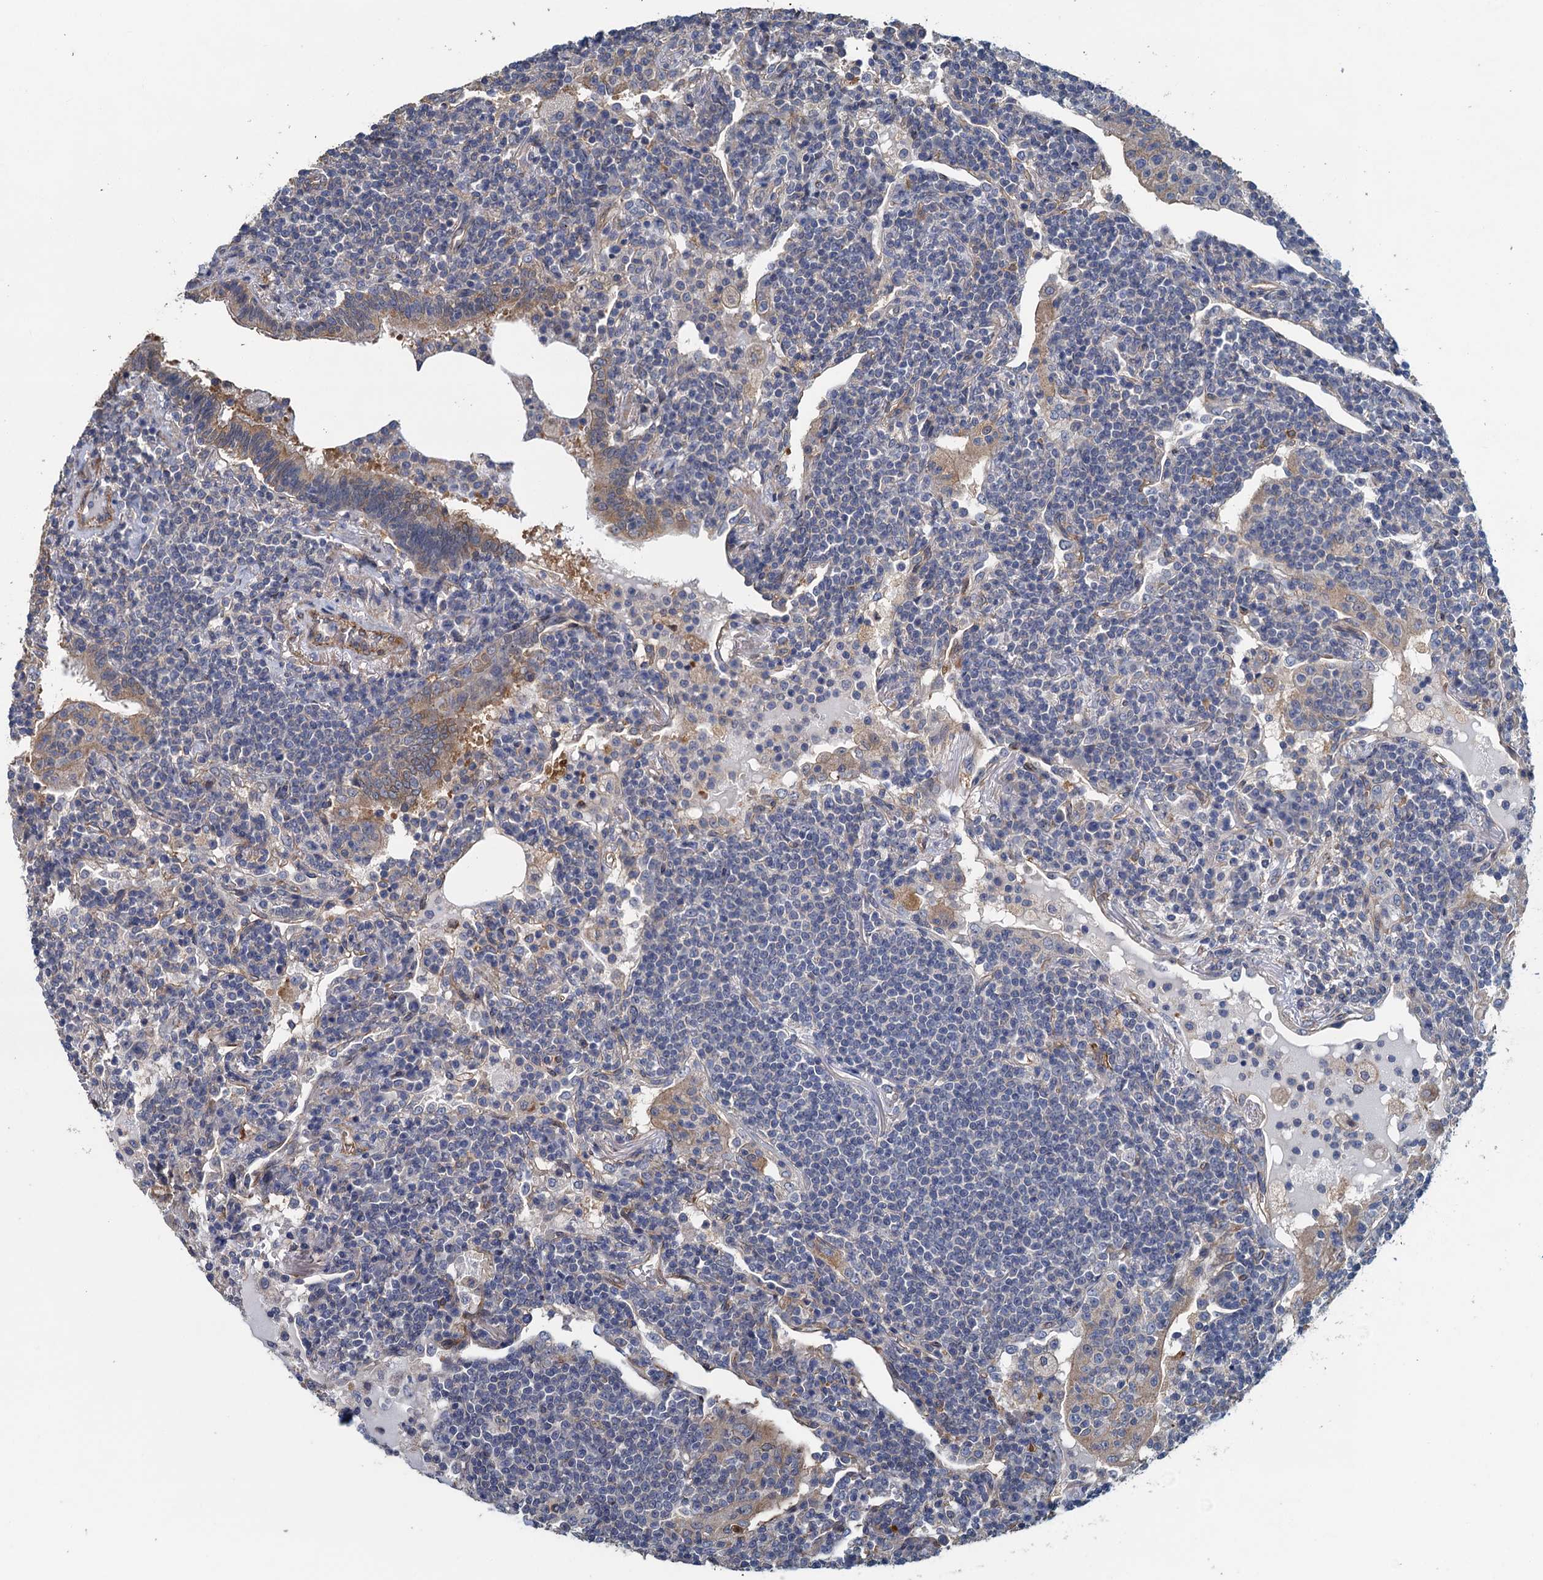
{"staining": {"intensity": "negative", "quantity": "none", "location": "none"}, "tissue": "lymphoma", "cell_type": "Tumor cells", "image_type": "cancer", "snomed": [{"axis": "morphology", "description": "Malignant lymphoma, non-Hodgkin's type, Low grade"}, {"axis": "topography", "description": "Lung"}], "caption": "An IHC photomicrograph of low-grade malignant lymphoma, non-Hodgkin's type is shown. There is no staining in tumor cells of low-grade malignant lymphoma, non-Hodgkin's type.", "gene": "RSAD2", "patient": {"sex": "female", "age": 71}}